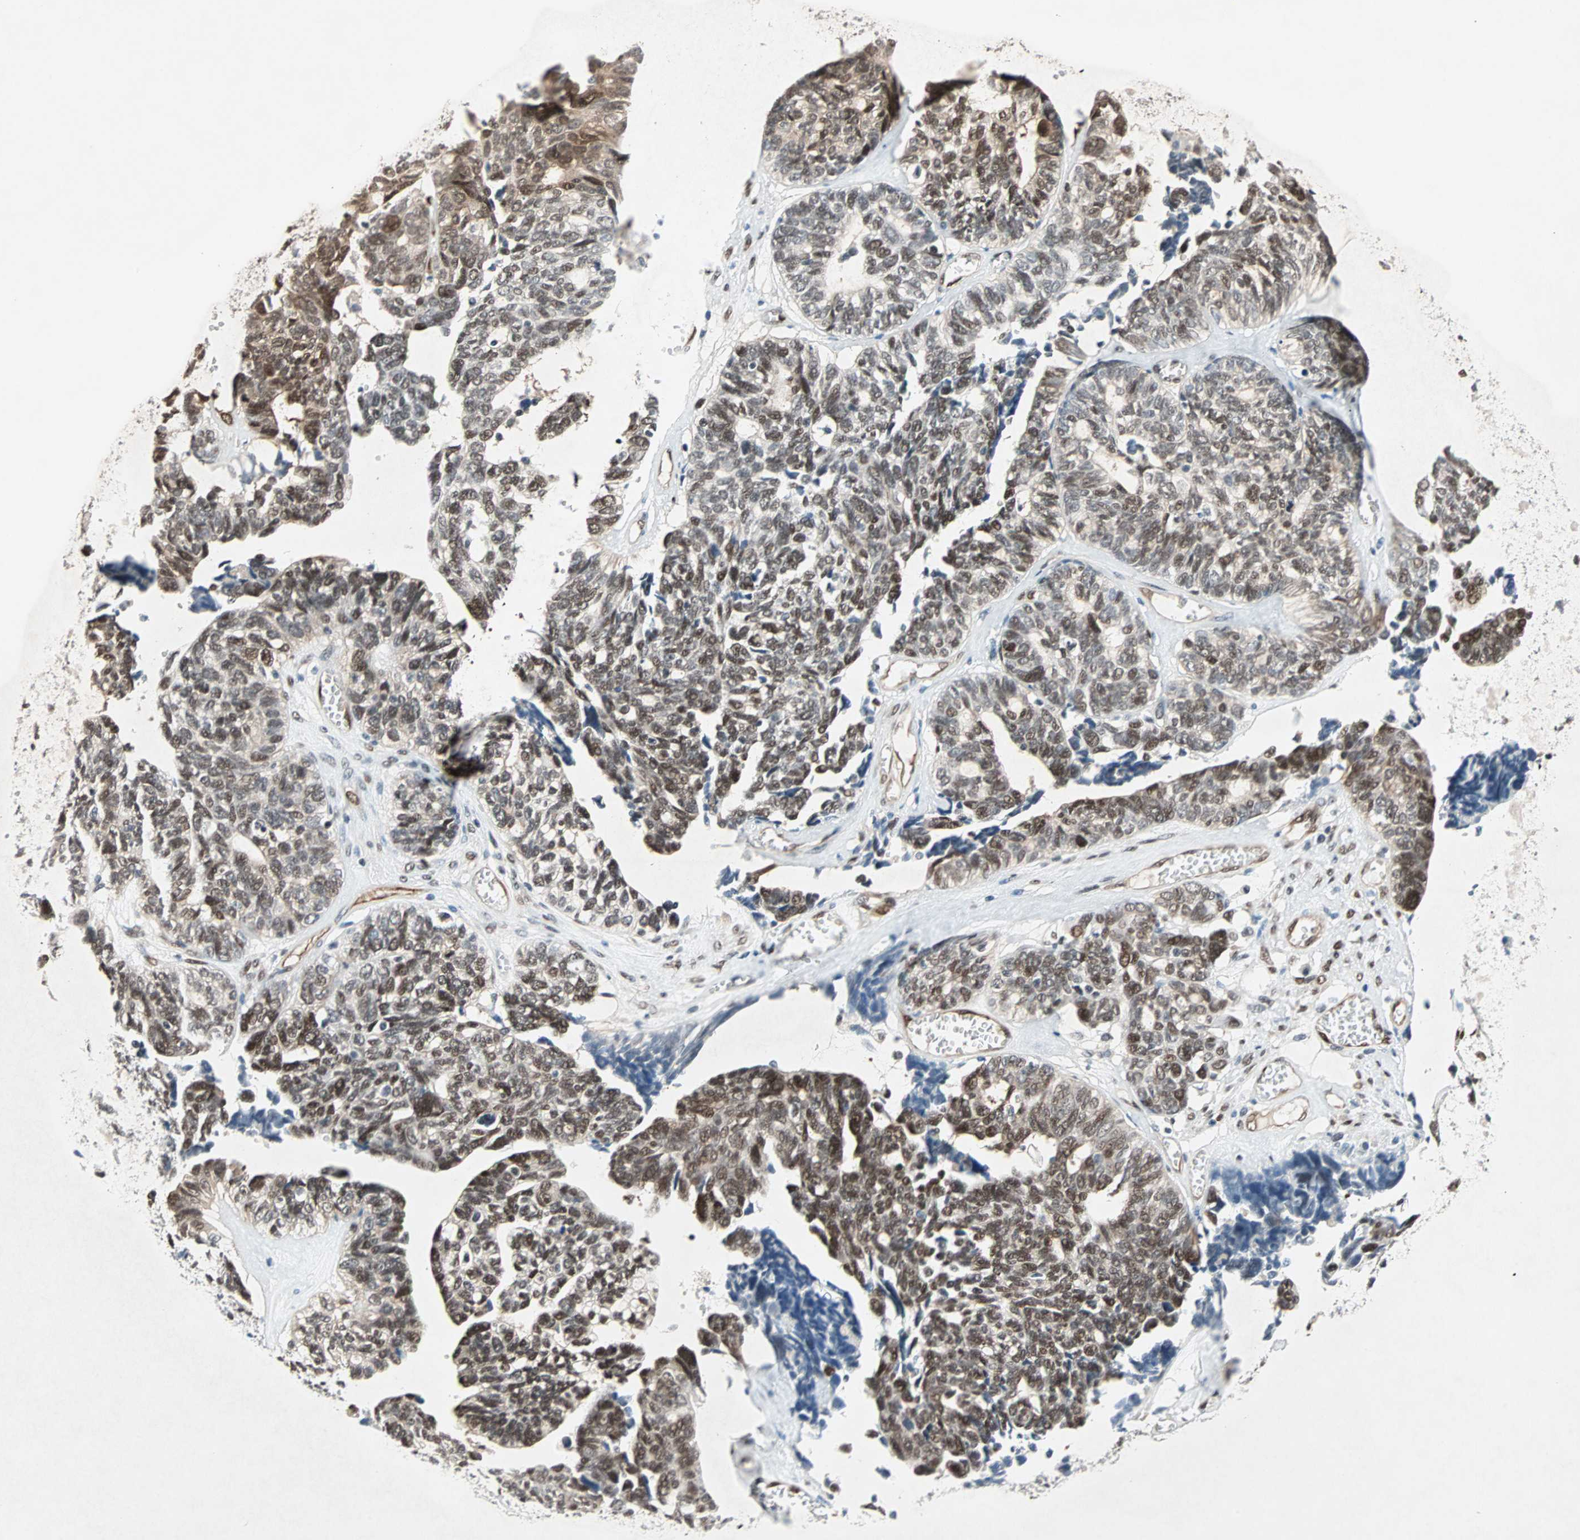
{"staining": {"intensity": "strong", "quantity": ">75%", "location": "cytoplasmic/membranous,nuclear"}, "tissue": "ovarian cancer", "cell_type": "Tumor cells", "image_type": "cancer", "snomed": [{"axis": "morphology", "description": "Cystadenocarcinoma, serous, NOS"}, {"axis": "topography", "description": "Ovary"}], "caption": "Protein positivity by IHC shows strong cytoplasmic/membranous and nuclear positivity in about >75% of tumor cells in ovarian cancer (serous cystadenocarcinoma). The staining was performed using DAB (3,3'-diaminobenzidine), with brown indicating positive protein expression. Nuclei are stained blue with hematoxylin.", "gene": "WWTR1", "patient": {"sex": "female", "age": 79}}